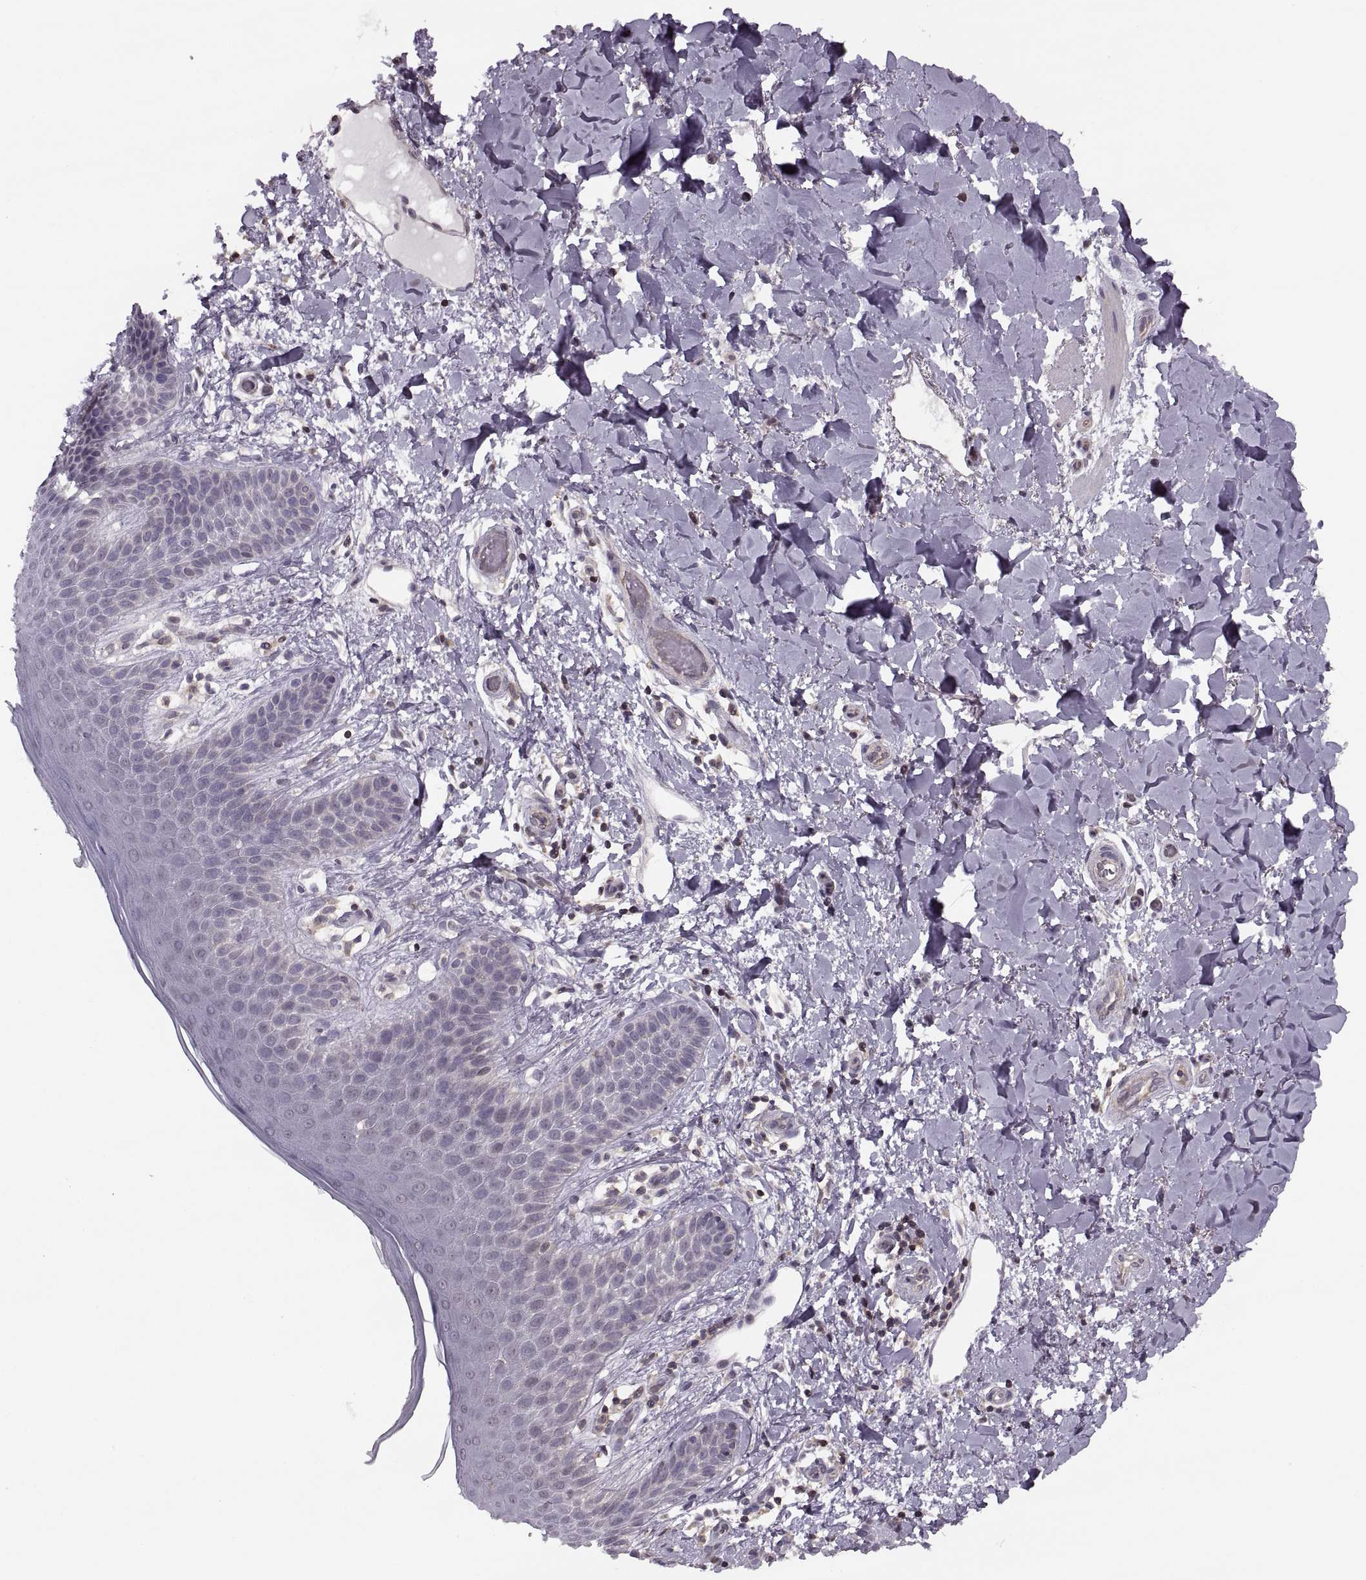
{"staining": {"intensity": "negative", "quantity": "none", "location": "none"}, "tissue": "skin", "cell_type": "Epidermal cells", "image_type": "normal", "snomed": [{"axis": "morphology", "description": "Normal tissue, NOS"}, {"axis": "topography", "description": "Anal"}], "caption": "A high-resolution image shows immunohistochemistry (IHC) staining of unremarkable skin, which displays no significant expression in epidermal cells. (DAB immunohistochemistry with hematoxylin counter stain).", "gene": "LUZP2", "patient": {"sex": "male", "age": 36}}